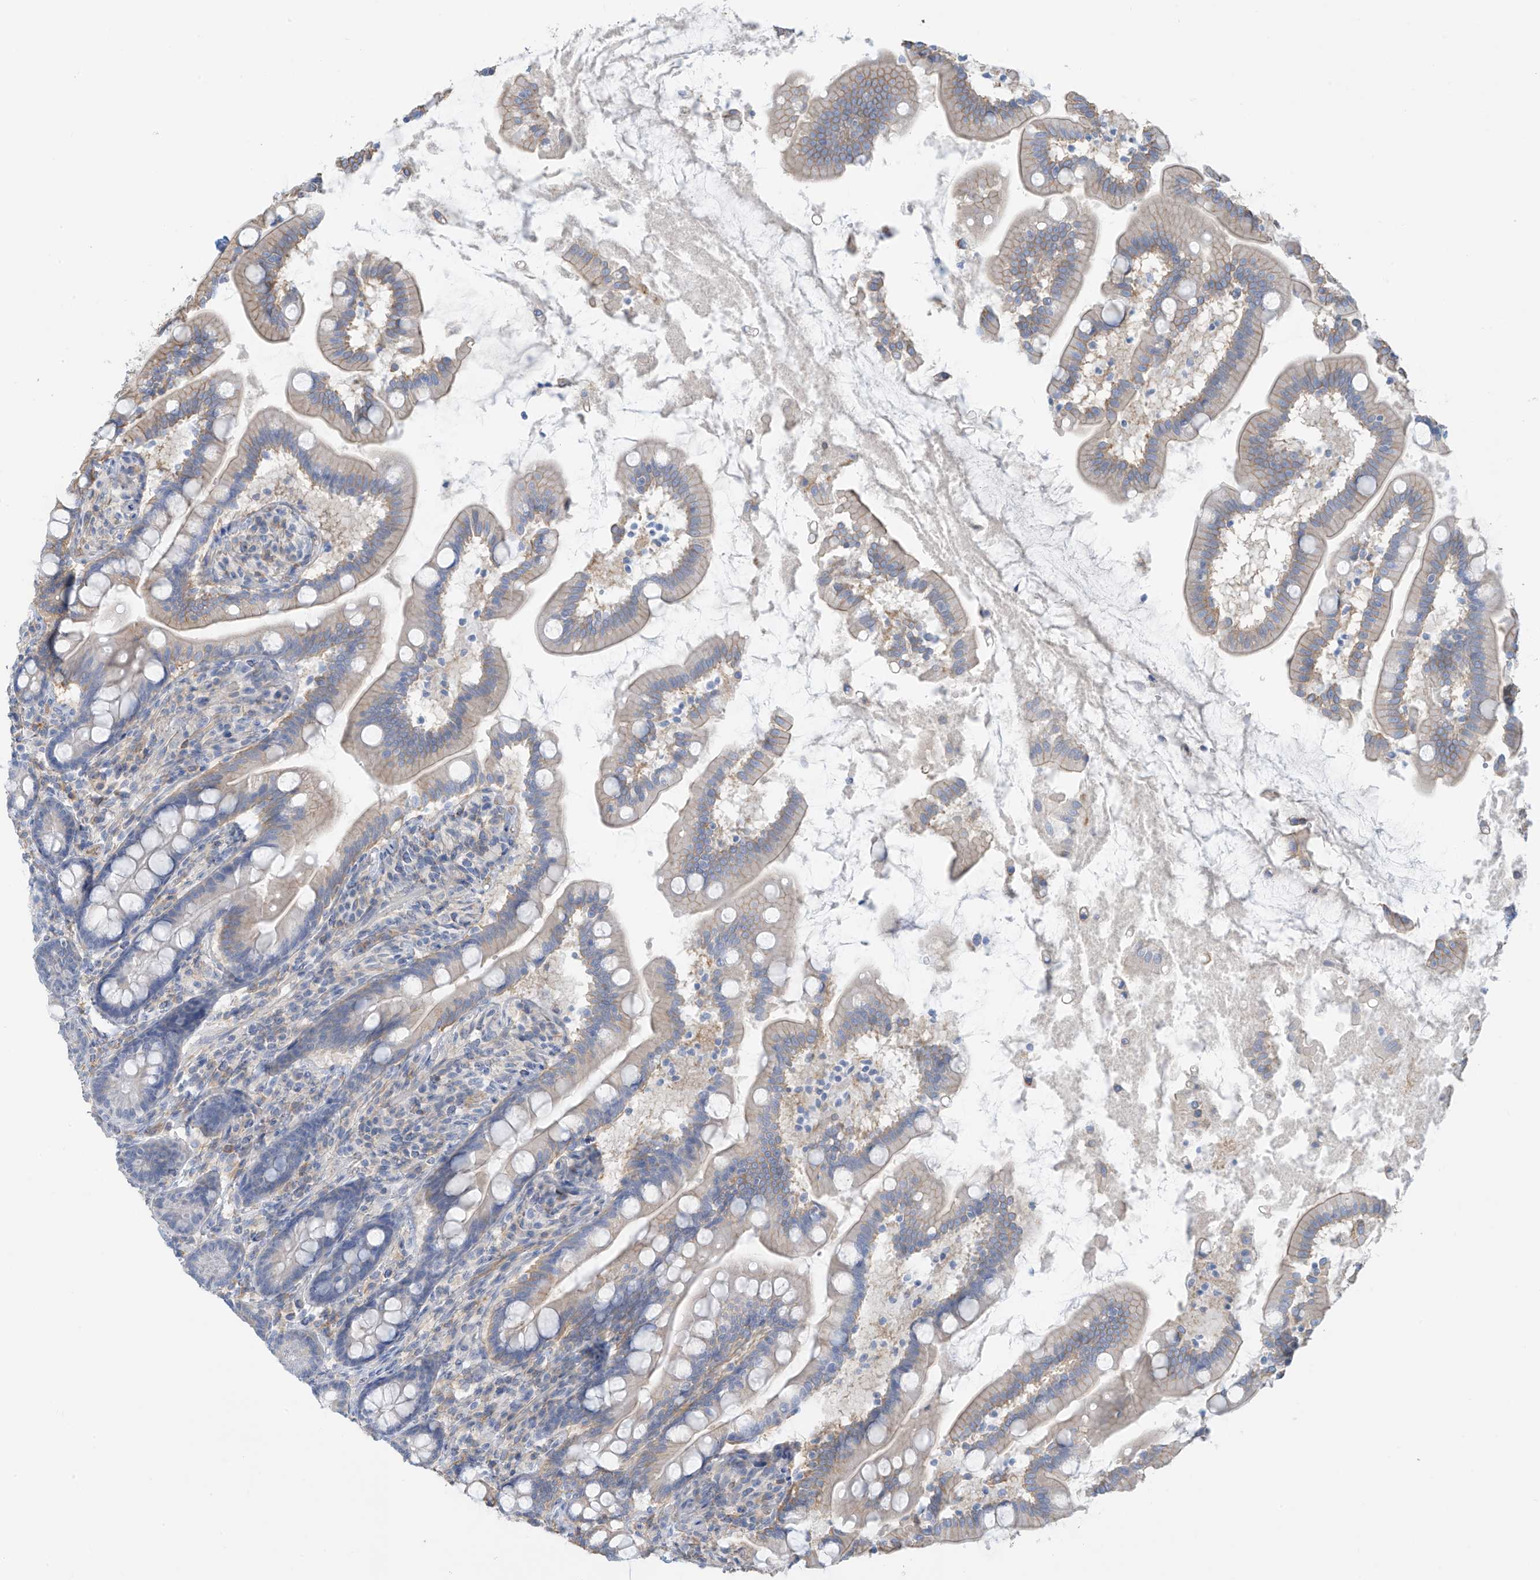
{"staining": {"intensity": "weak", "quantity": "25%-75%", "location": "cytoplasmic/membranous"}, "tissue": "small intestine", "cell_type": "Glandular cells", "image_type": "normal", "snomed": [{"axis": "morphology", "description": "Normal tissue, NOS"}, {"axis": "topography", "description": "Small intestine"}], "caption": "Immunohistochemistry (IHC) image of unremarkable small intestine: small intestine stained using immunohistochemistry (IHC) exhibits low levels of weak protein expression localized specifically in the cytoplasmic/membranous of glandular cells, appearing as a cytoplasmic/membranous brown color.", "gene": "ZNF846", "patient": {"sex": "female", "age": 64}}